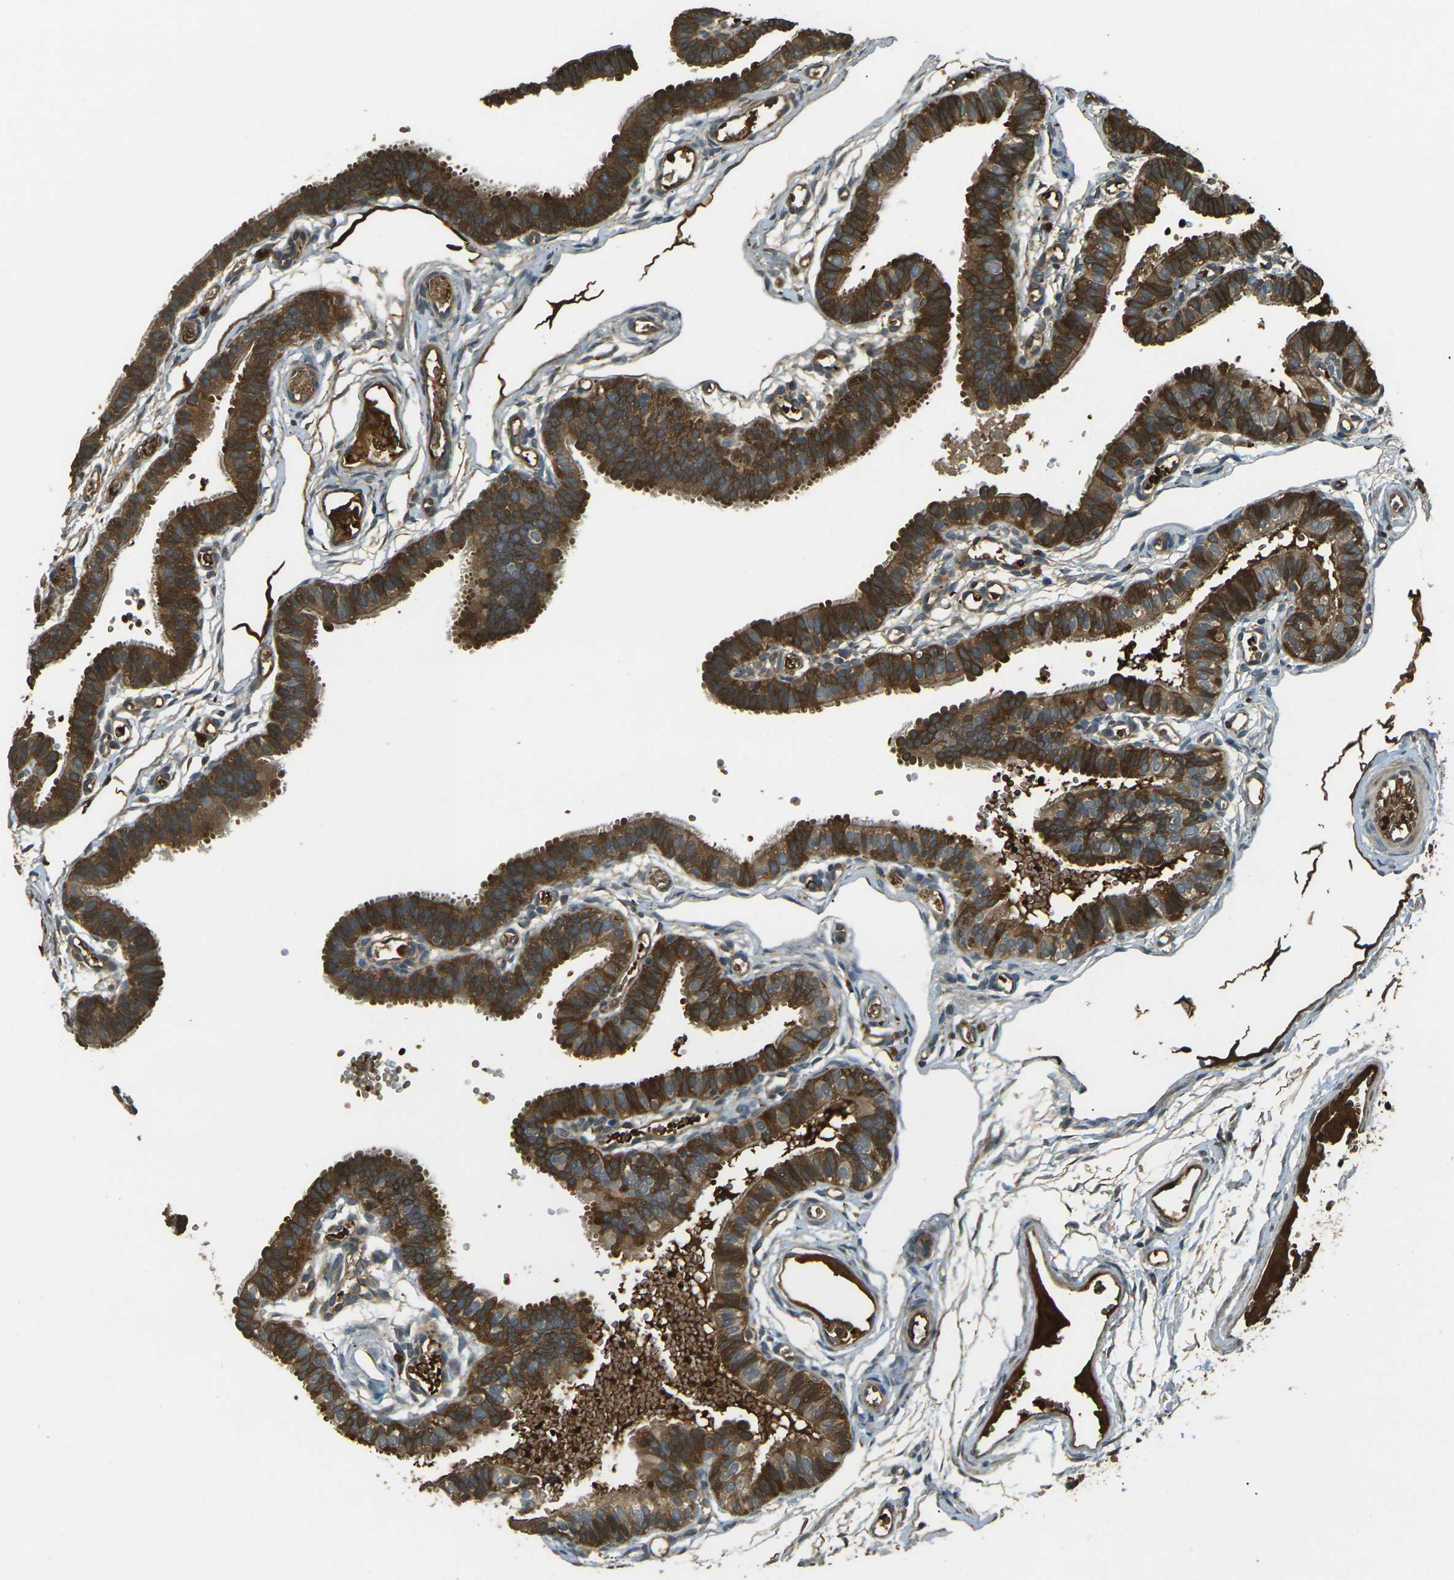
{"staining": {"intensity": "strong", "quantity": ">75%", "location": "cytoplasmic/membranous"}, "tissue": "fallopian tube", "cell_type": "Glandular cells", "image_type": "normal", "snomed": [{"axis": "morphology", "description": "Normal tissue, NOS"}, {"axis": "topography", "description": "Fallopian tube"}, {"axis": "topography", "description": "Placenta"}], "caption": "Fallopian tube stained with DAB immunohistochemistry demonstrates high levels of strong cytoplasmic/membranous staining in about >75% of glandular cells. (brown staining indicates protein expression, while blue staining denotes nuclei).", "gene": "TOR1A", "patient": {"sex": "female", "age": 34}}